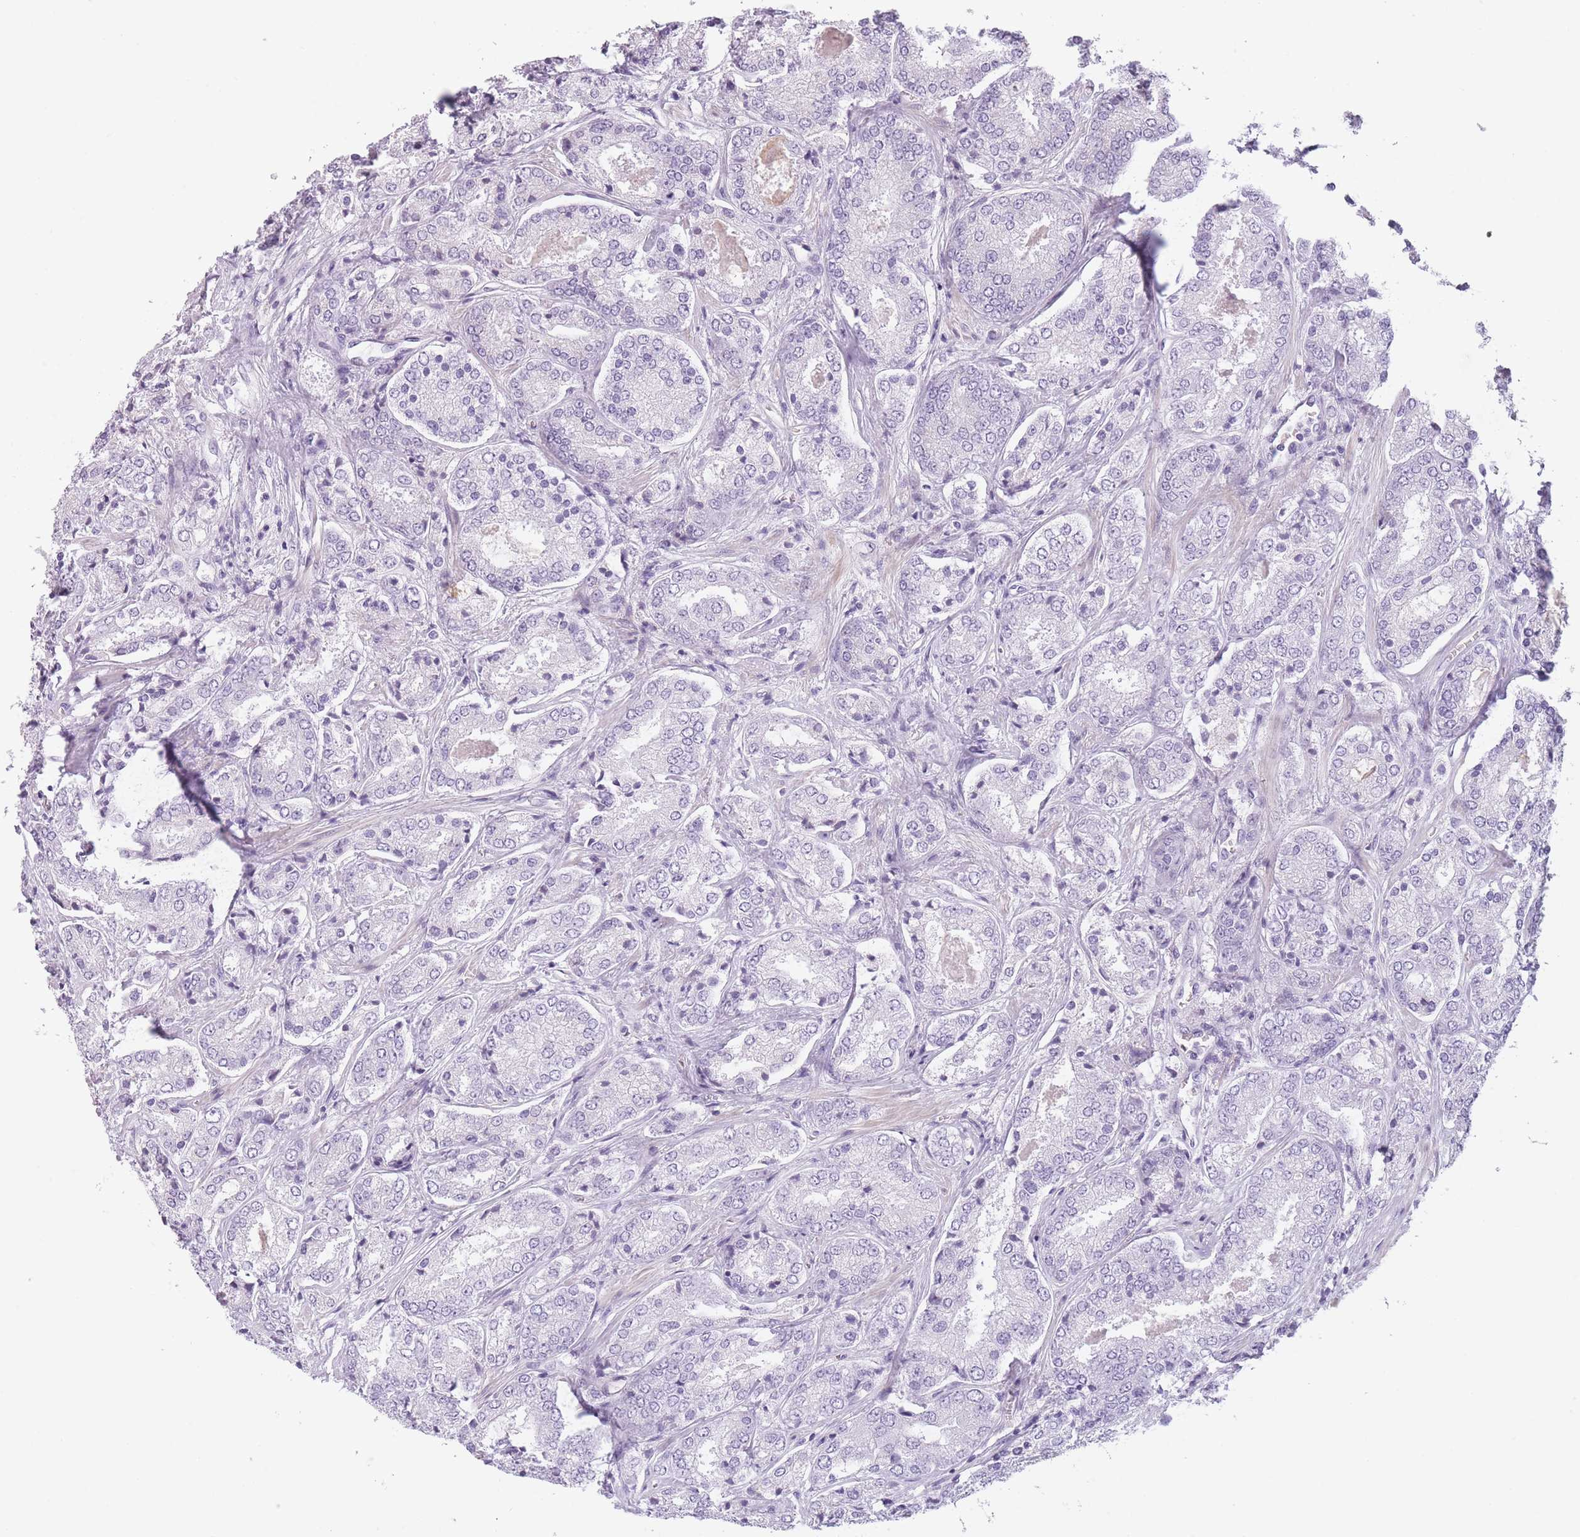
{"staining": {"intensity": "negative", "quantity": "none", "location": "none"}, "tissue": "prostate cancer", "cell_type": "Tumor cells", "image_type": "cancer", "snomed": [{"axis": "morphology", "description": "Adenocarcinoma, High grade"}, {"axis": "topography", "description": "Prostate"}], "caption": "There is no significant staining in tumor cells of adenocarcinoma (high-grade) (prostate).", "gene": "GGT1", "patient": {"sex": "male", "age": 63}}